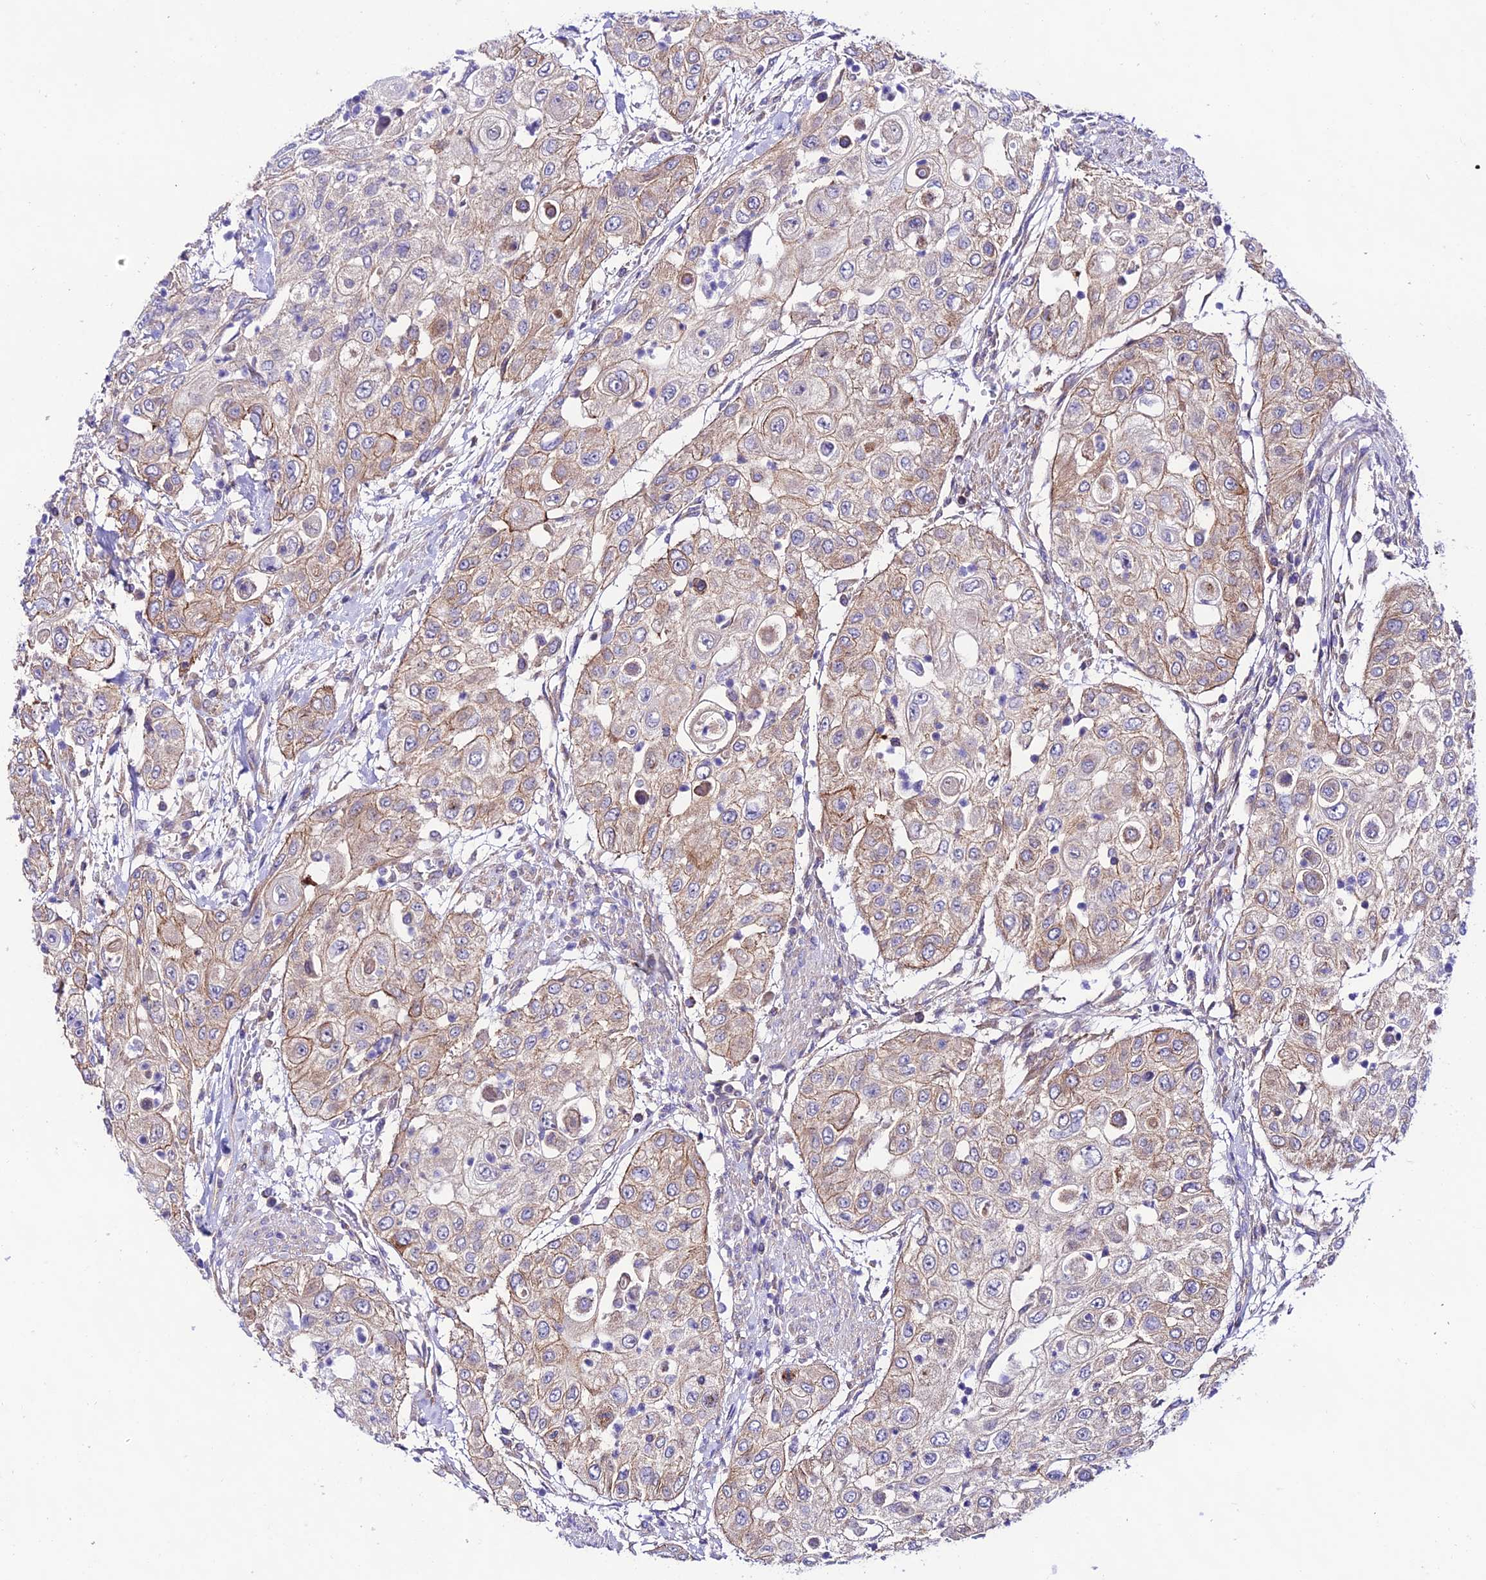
{"staining": {"intensity": "weak", "quantity": "25%-75%", "location": "cytoplasmic/membranous"}, "tissue": "urothelial cancer", "cell_type": "Tumor cells", "image_type": "cancer", "snomed": [{"axis": "morphology", "description": "Urothelial carcinoma, High grade"}, {"axis": "topography", "description": "Urinary bladder"}], "caption": "Approximately 25%-75% of tumor cells in human high-grade urothelial carcinoma demonstrate weak cytoplasmic/membranous protein staining as visualized by brown immunohistochemical staining.", "gene": "LACTB2", "patient": {"sex": "female", "age": 79}}